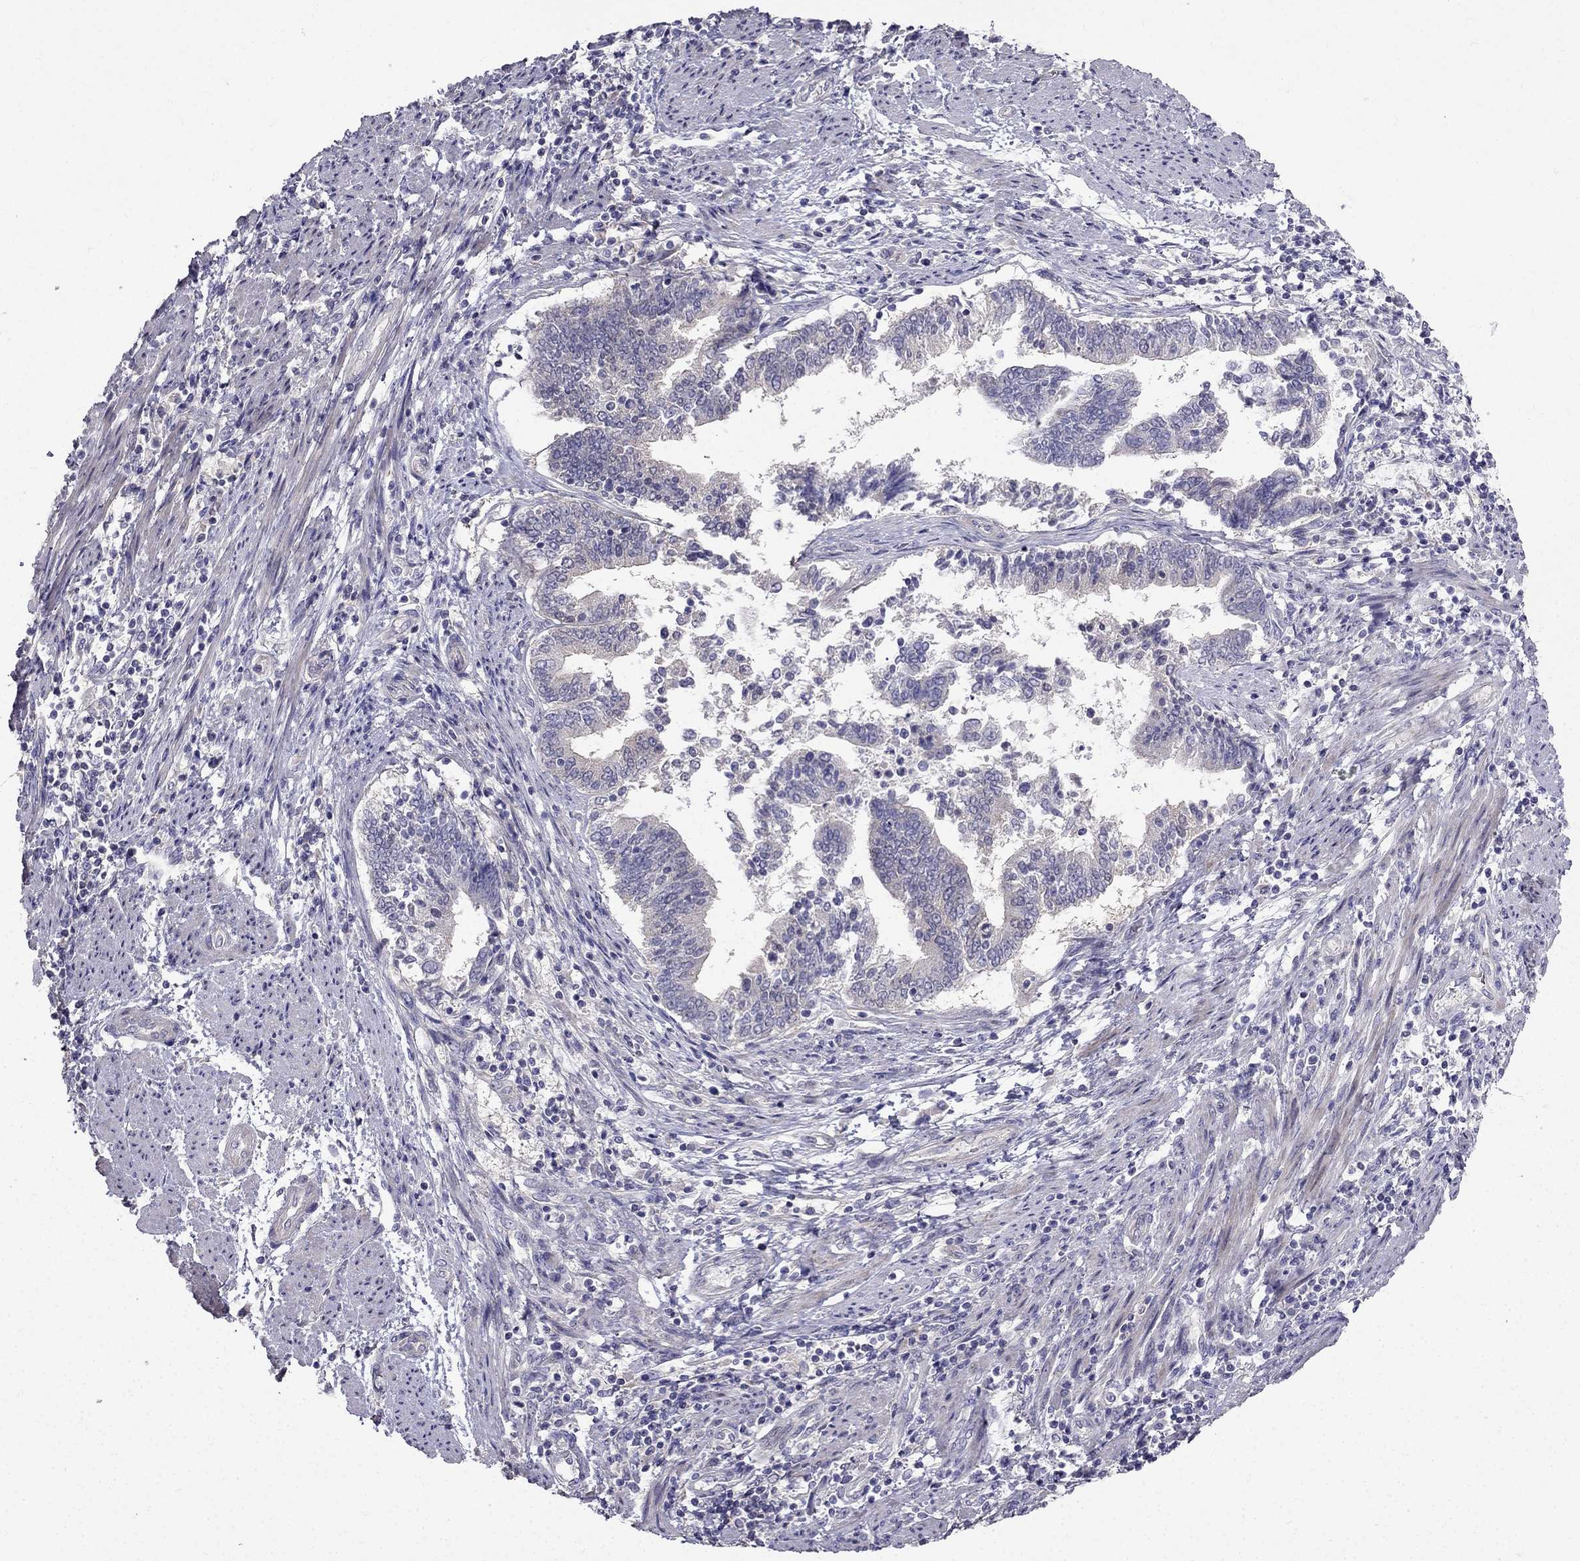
{"staining": {"intensity": "negative", "quantity": "none", "location": "none"}, "tissue": "endometrial cancer", "cell_type": "Tumor cells", "image_type": "cancer", "snomed": [{"axis": "morphology", "description": "Adenocarcinoma, NOS"}, {"axis": "topography", "description": "Endometrium"}], "caption": "Immunohistochemical staining of endometrial cancer (adenocarcinoma) shows no significant staining in tumor cells. The staining was performed using DAB to visualize the protein expression in brown, while the nuclei were stained in blue with hematoxylin (Magnification: 20x).", "gene": "AS3MT", "patient": {"sex": "female", "age": 65}}